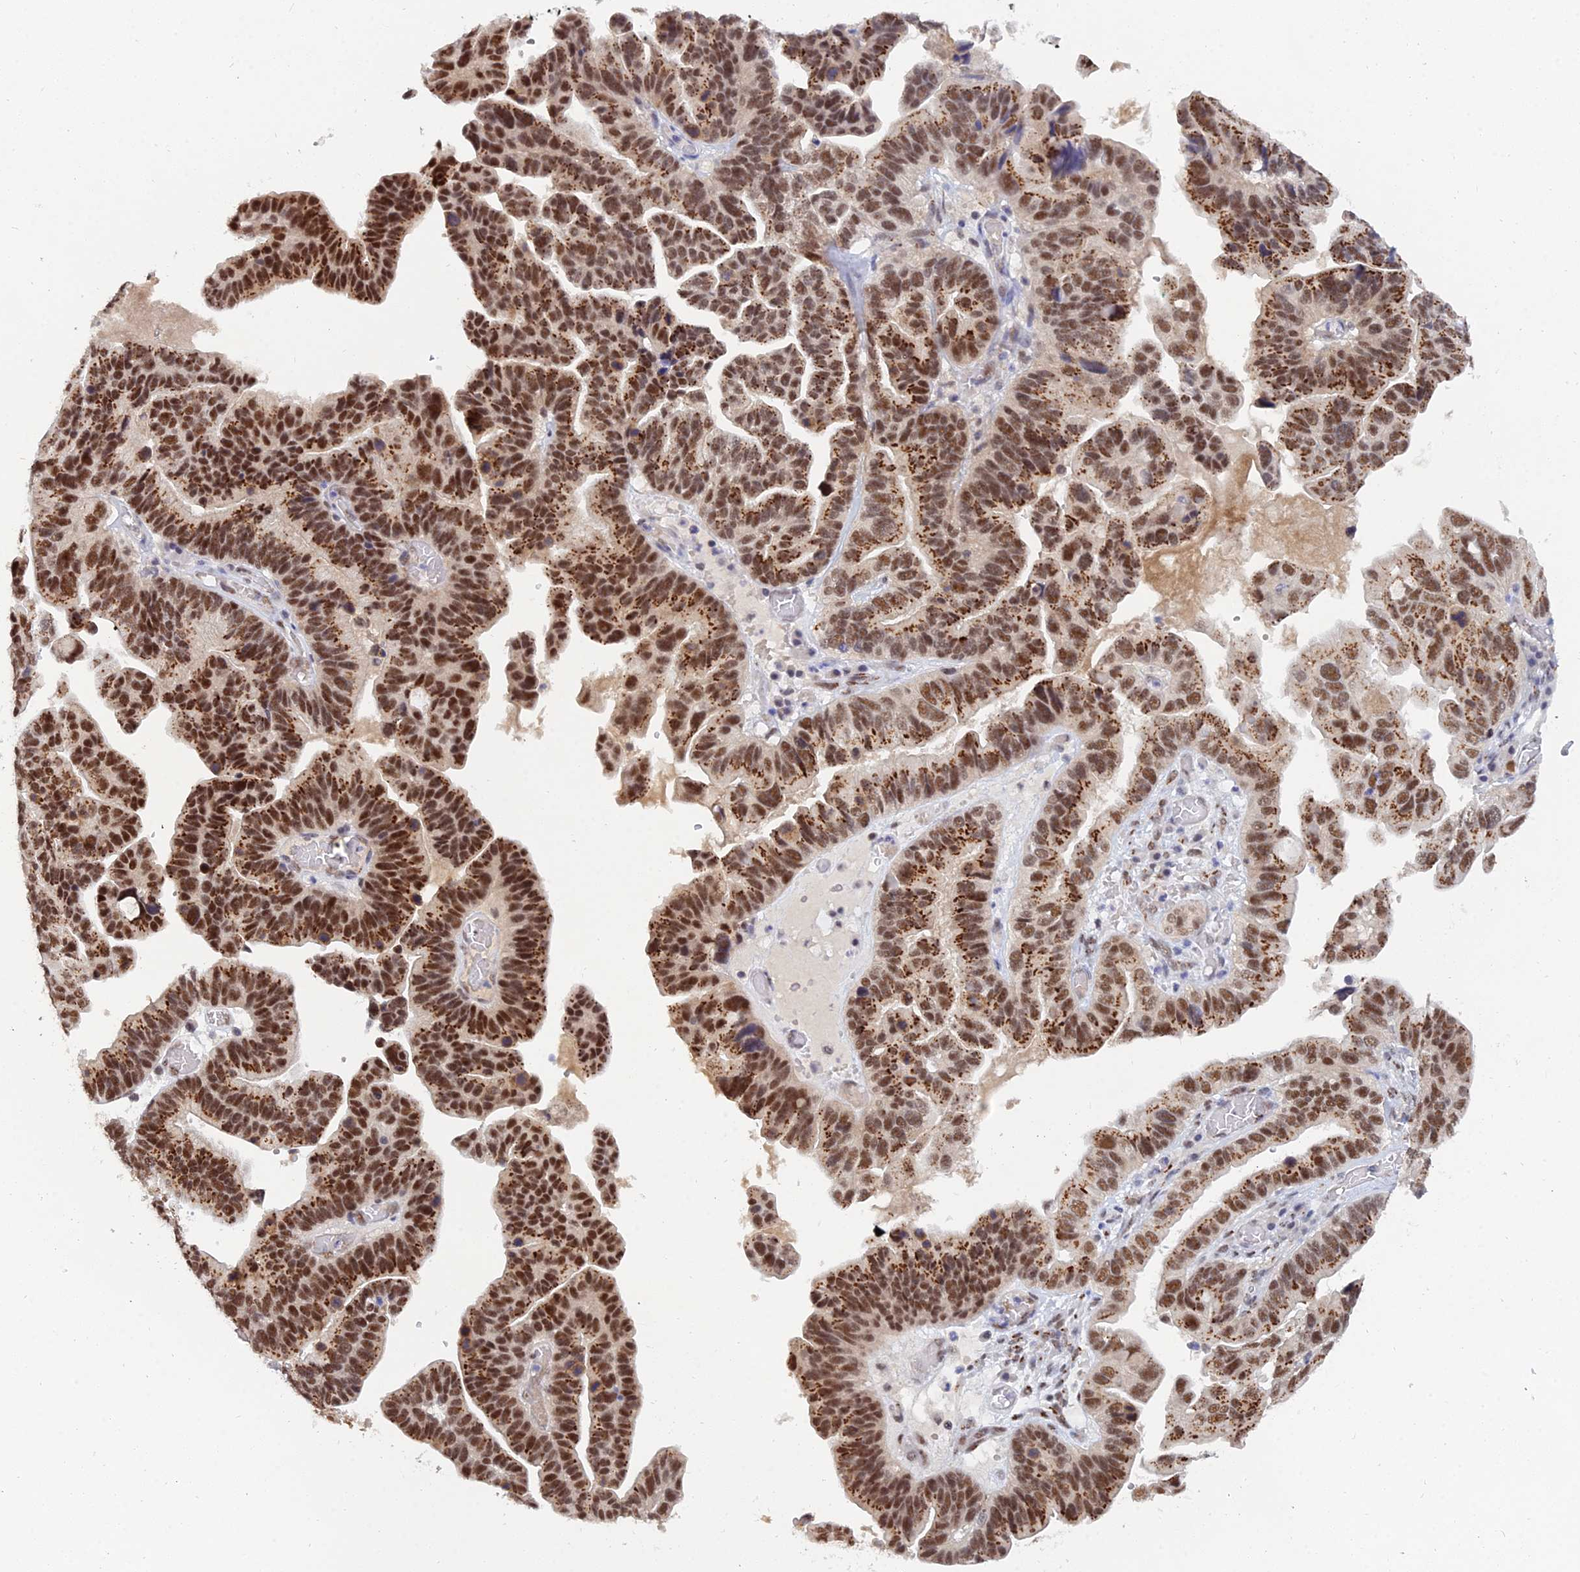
{"staining": {"intensity": "strong", "quantity": ">75%", "location": "cytoplasmic/membranous,nuclear"}, "tissue": "ovarian cancer", "cell_type": "Tumor cells", "image_type": "cancer", "snomed": [{"axis": "morphology", "description": "Cystadenocarcinoma, serous, NOS"}, {"axis": "topography", "description": "Ovary"}], "caption": "This is a histology image of immunohistochemistry (IHC) staining of ovarian cancer, which shows strong staining in the cytoplasmic/membranous and nuclear of tumor cells.", "gene": "THOC3", "patient": {"sex": "female", "age": 56}}